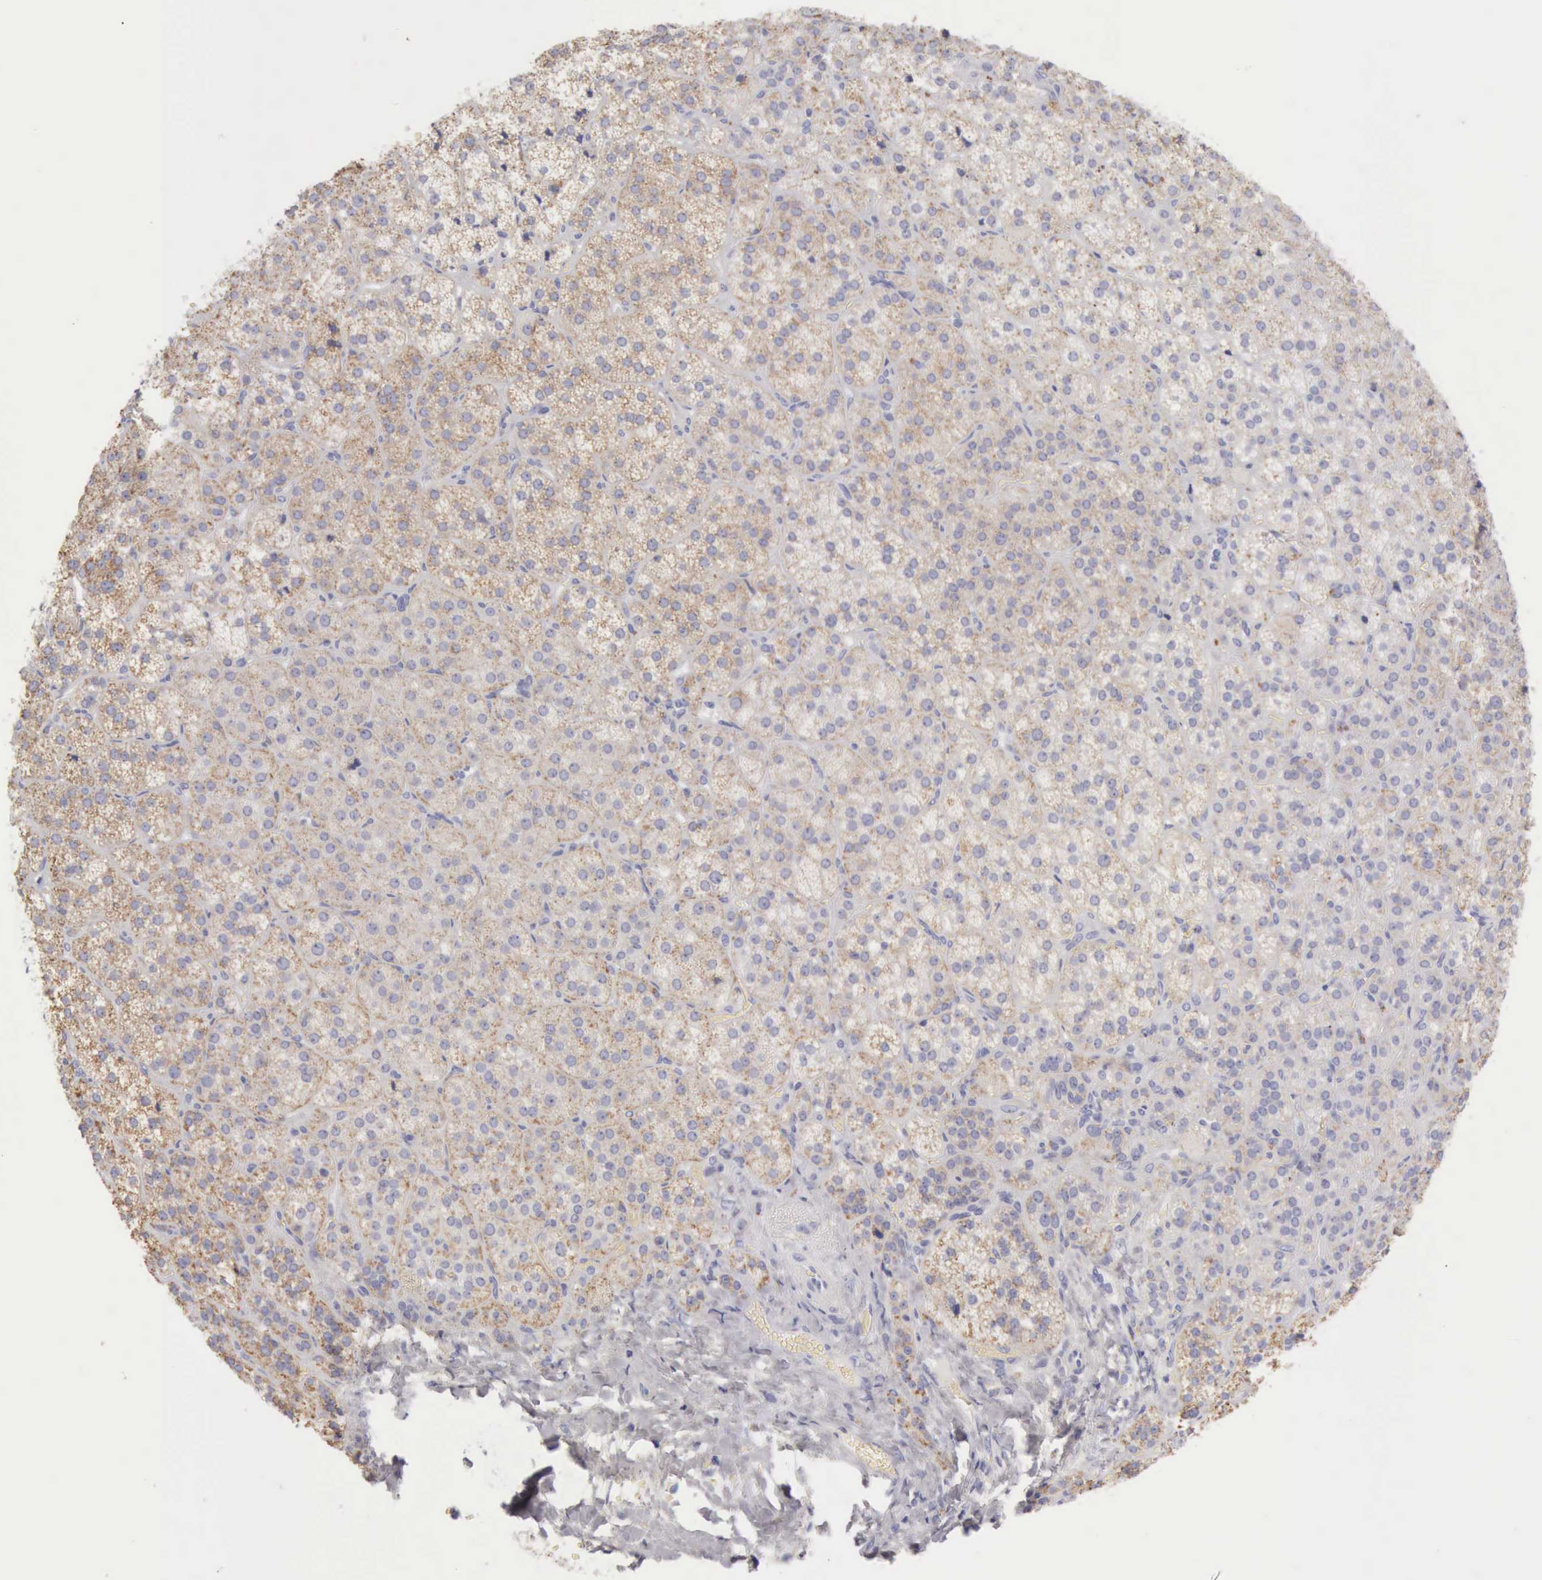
{"staining": {"intensity": "moderate", "quantity": ">75%", "location": "cytoplasmic/membranous"}, "tissue": "adrenal gland", "cell_type": "Glandular cells", "image_type": "normal", "snomed": [{"axis": "morphology", "description": "Normal tissue, NOS"}, {"axis": "topography", "description": "Adrenal gland"}], "caption": "IHC (DAB) staining of normal human adrenal gland demonstrates moderate cytoplasmic/membranous protein expression in about >75% of glandular cells.", "gene": "CTSS", "patient": {"sex": "female", "age": 71}}